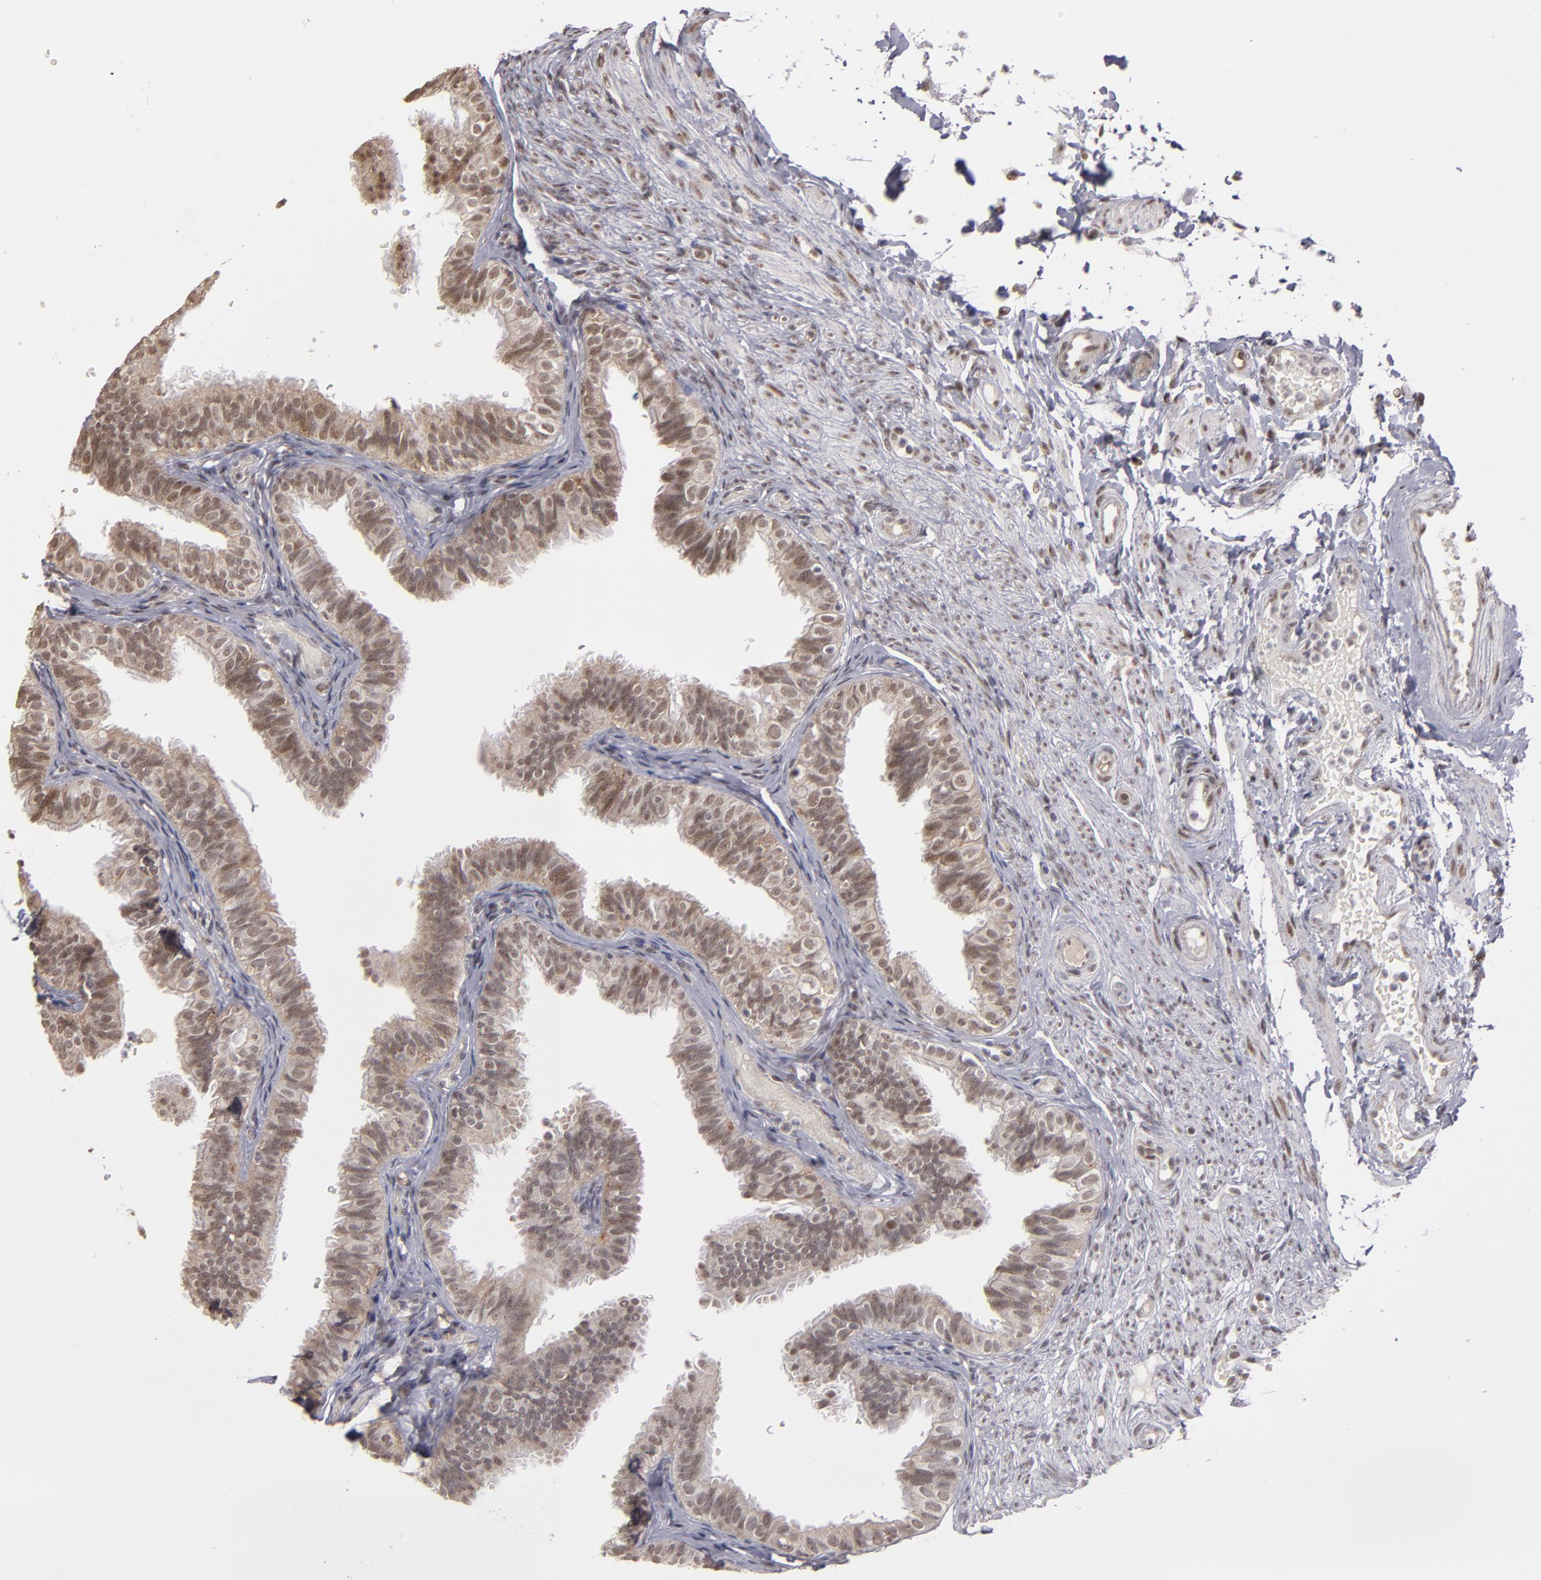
{"staining": {"intensity": "weak", "quantity": ">75%", "location": "cytoplasmic/membranous,nuclear"}, "tissue": "fallopian tube", "cell_type": "Glandular cells", "image_type": "normal", "snomed": [{"axis": "morphology", "description": "Normal tissue, NOS"}, {"axis": "morphology", "description": "Dermoid, NOS"}, {"axis": "topography", "description": "Fallopian tube"}], "caption": "Immunohistochemical staining of benign fallopian tube shows low levels of weak cytoplasmic/membranous,nuclear staining in approximately >75% of glandular cells.", "gene": "ZNF75A", "patient": {"sex": "female", "age": 33}}